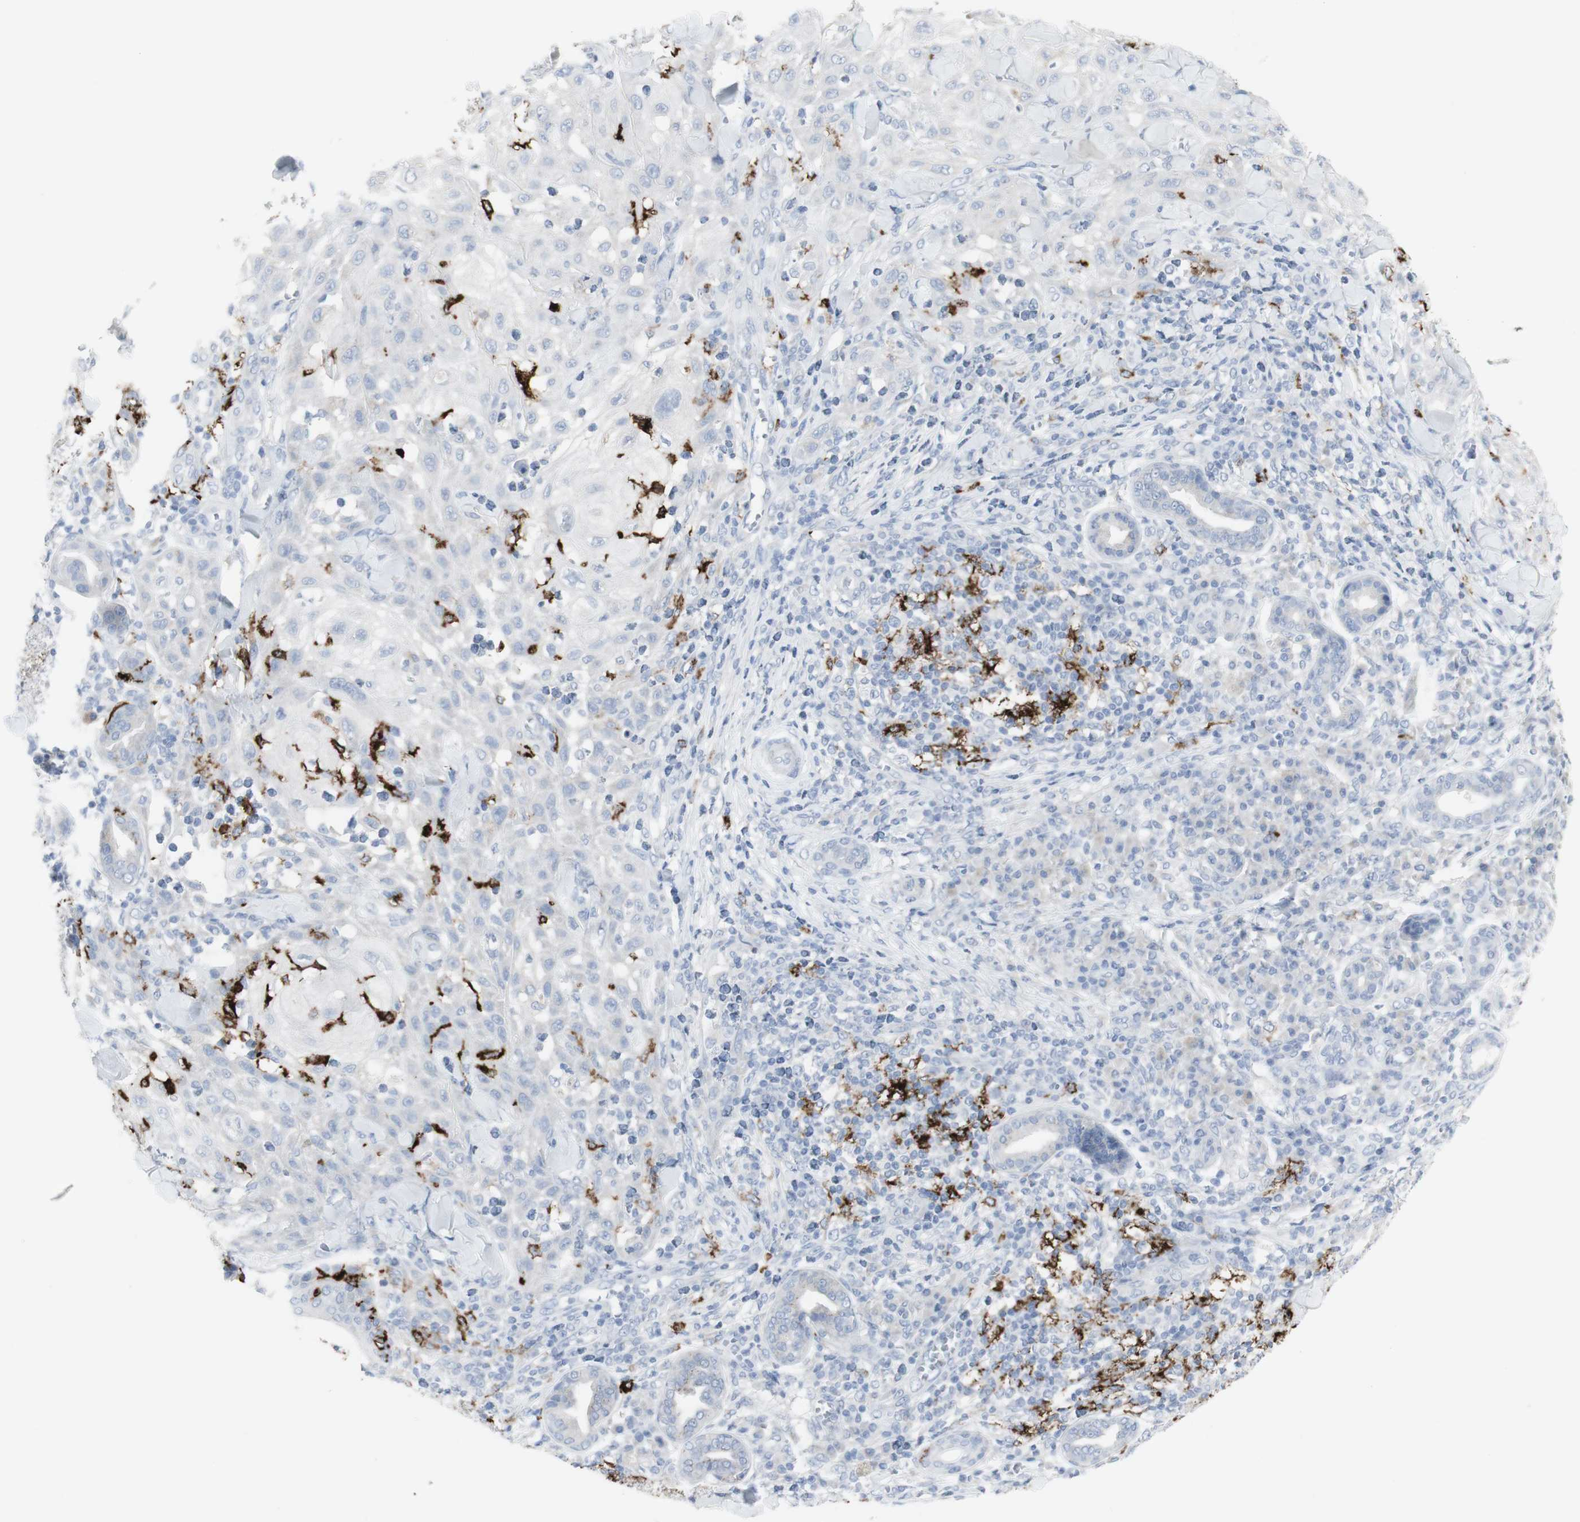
{"staining": {"intensity": "negative", "quantity": "none", "location": "none"}, "tissue": "skin cancer", "cell_type": "Tumor cells", "image_type": "cancer", "snomed": [{"axis": "morphology", "description": "Squamous cell carcinoma, NOS"}, {"axis": "topography", "description": "Skin"}], "caption": "This micrograph is of skin cancer (squamous cell carcinoma) stained with immunohistochemistry to label a protein in brown with the nuclei are counter-stained blue. There is no expression in tumor cells.", "gene": "CD207", "patient": {"sex": "male", "age": 24}}